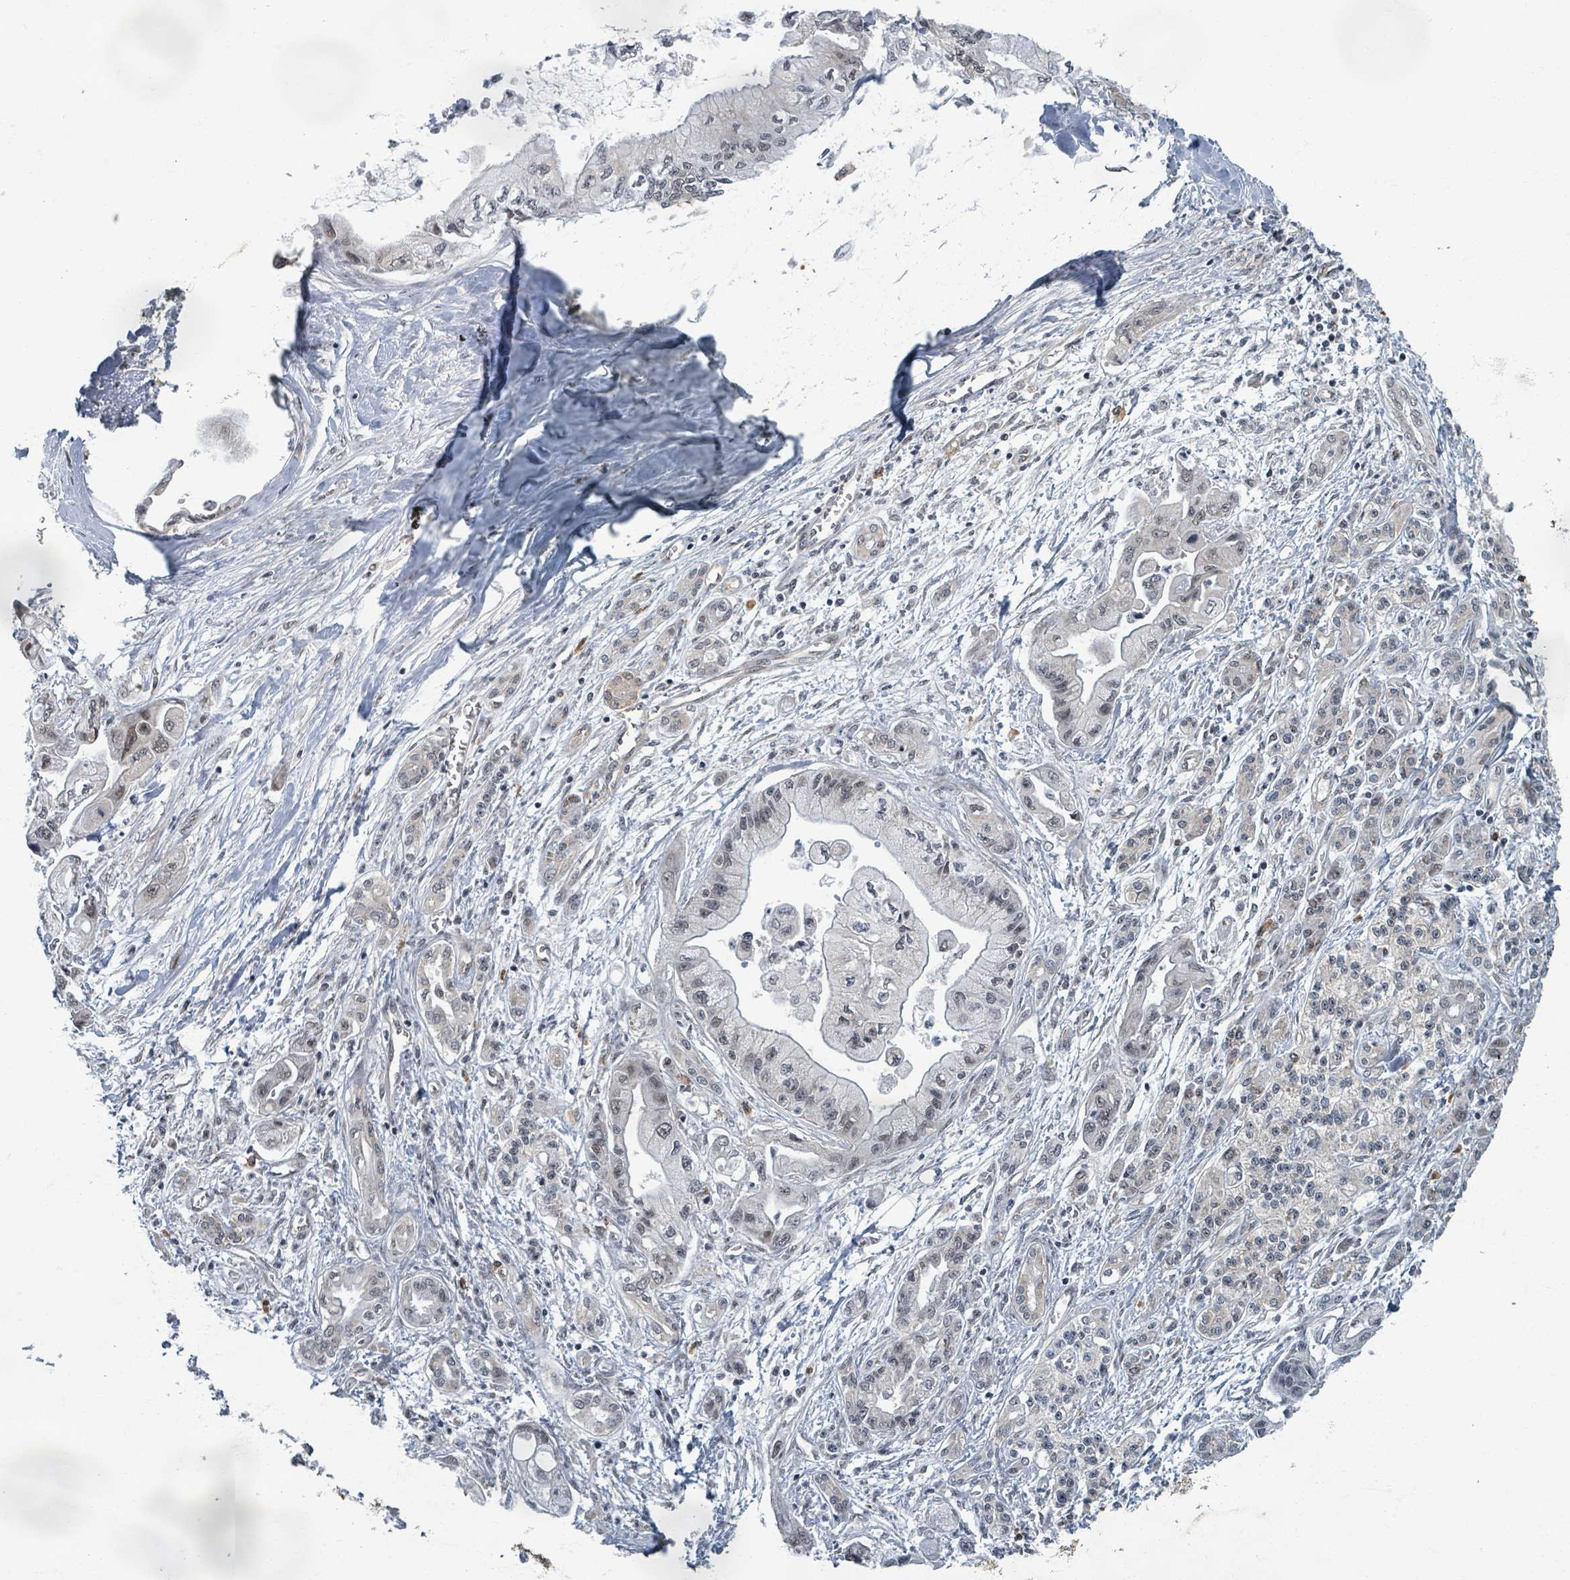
{"staining": {"intensity": "negative", "quantity": "none", "location": "none"}, "tissue": "pancreatic cancer", "cell_type": "Tumor cells", "image_type": "cancer", "snomed": [{"axis": "morphology", "description": "Adenocarcinoma, NOS"}, {"axis": "topography", "description": "Pancreas"}], "caption": "Tumor cells are negative for protein expression in human adenocarcinoma (pancreatic).", "gene": "INTS15", "patient": {"sex": "male", "age": 61}}